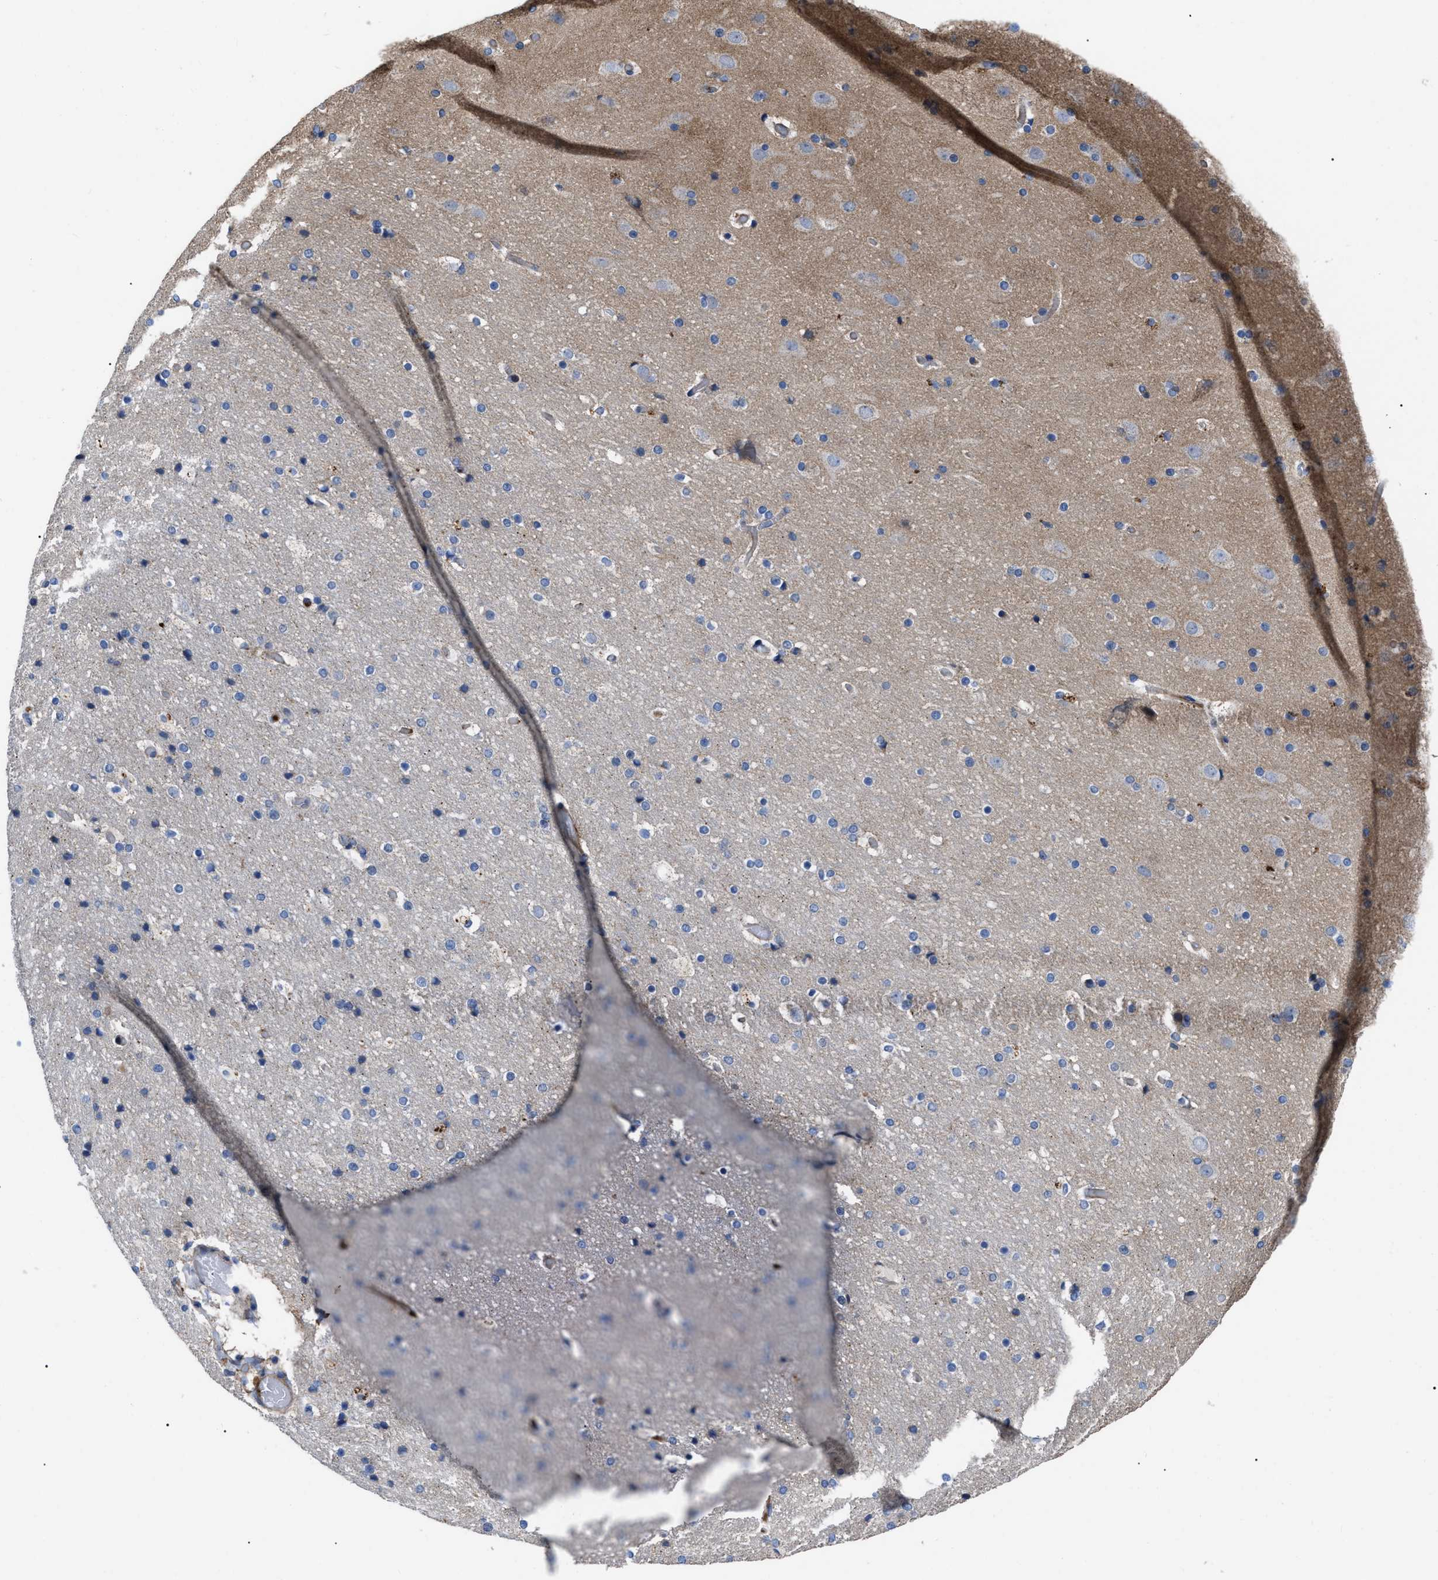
{"staining": {"intensity": "weak", "quantity": "25%-75%", "location": "cytoplasmic/membranous"}, "tissue": "cerebral cortex", "cell_type": "Endothelial cells", "image_type": "normal", "snomed": [{"axis": "morphology", "description": "Normal tissue, NOS"}, {"axis": "topography", "description": "Cerebral cortex"}], "caption": "Protein expression analysis of unremarkable cerebral cortex exhibits weak cytoplasmic/membranous positivity in about 25%-75% of endothelial cells.", "gene": "FAM171A2", "patient": {"sex": "male", "age": 57}}